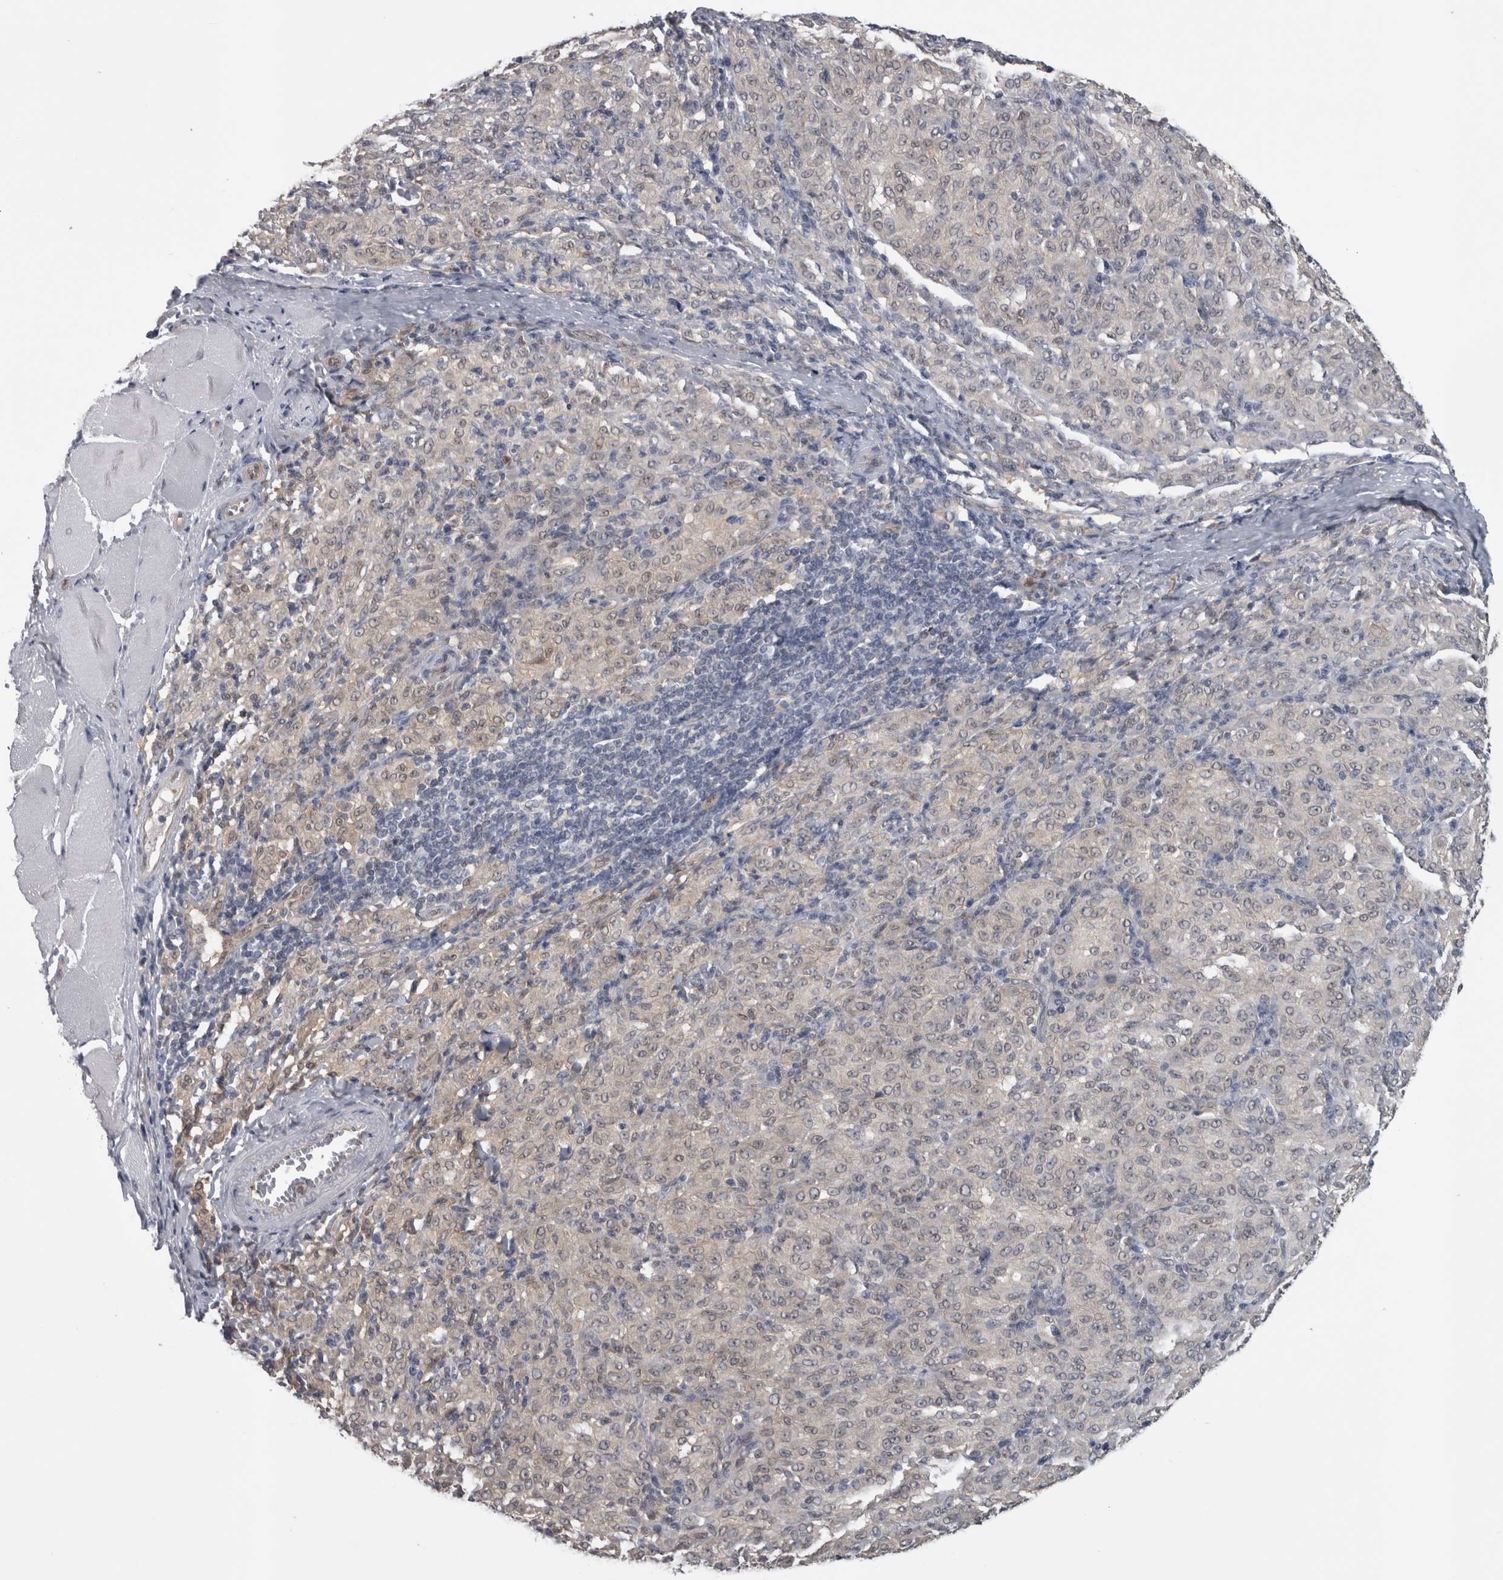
{"staining": {"intensity": "weak", "quantity": "<25%", "location": "nuclear"}, "tissue": "melanoma", "cell_type": "Tumor cells", "image_type": "cancer", "snomed": [{"axis": "morphology", "description": "Malignant melanoma, NOS"}, {"axis": "topography", "description": "Skin"}], "caption": "This is a histopathology image of IHC staining of malignant melanoma, which shows no expression in tumor cells.", "gene": "NAPRT", "patient": {"sex": "female", "age": 72}}